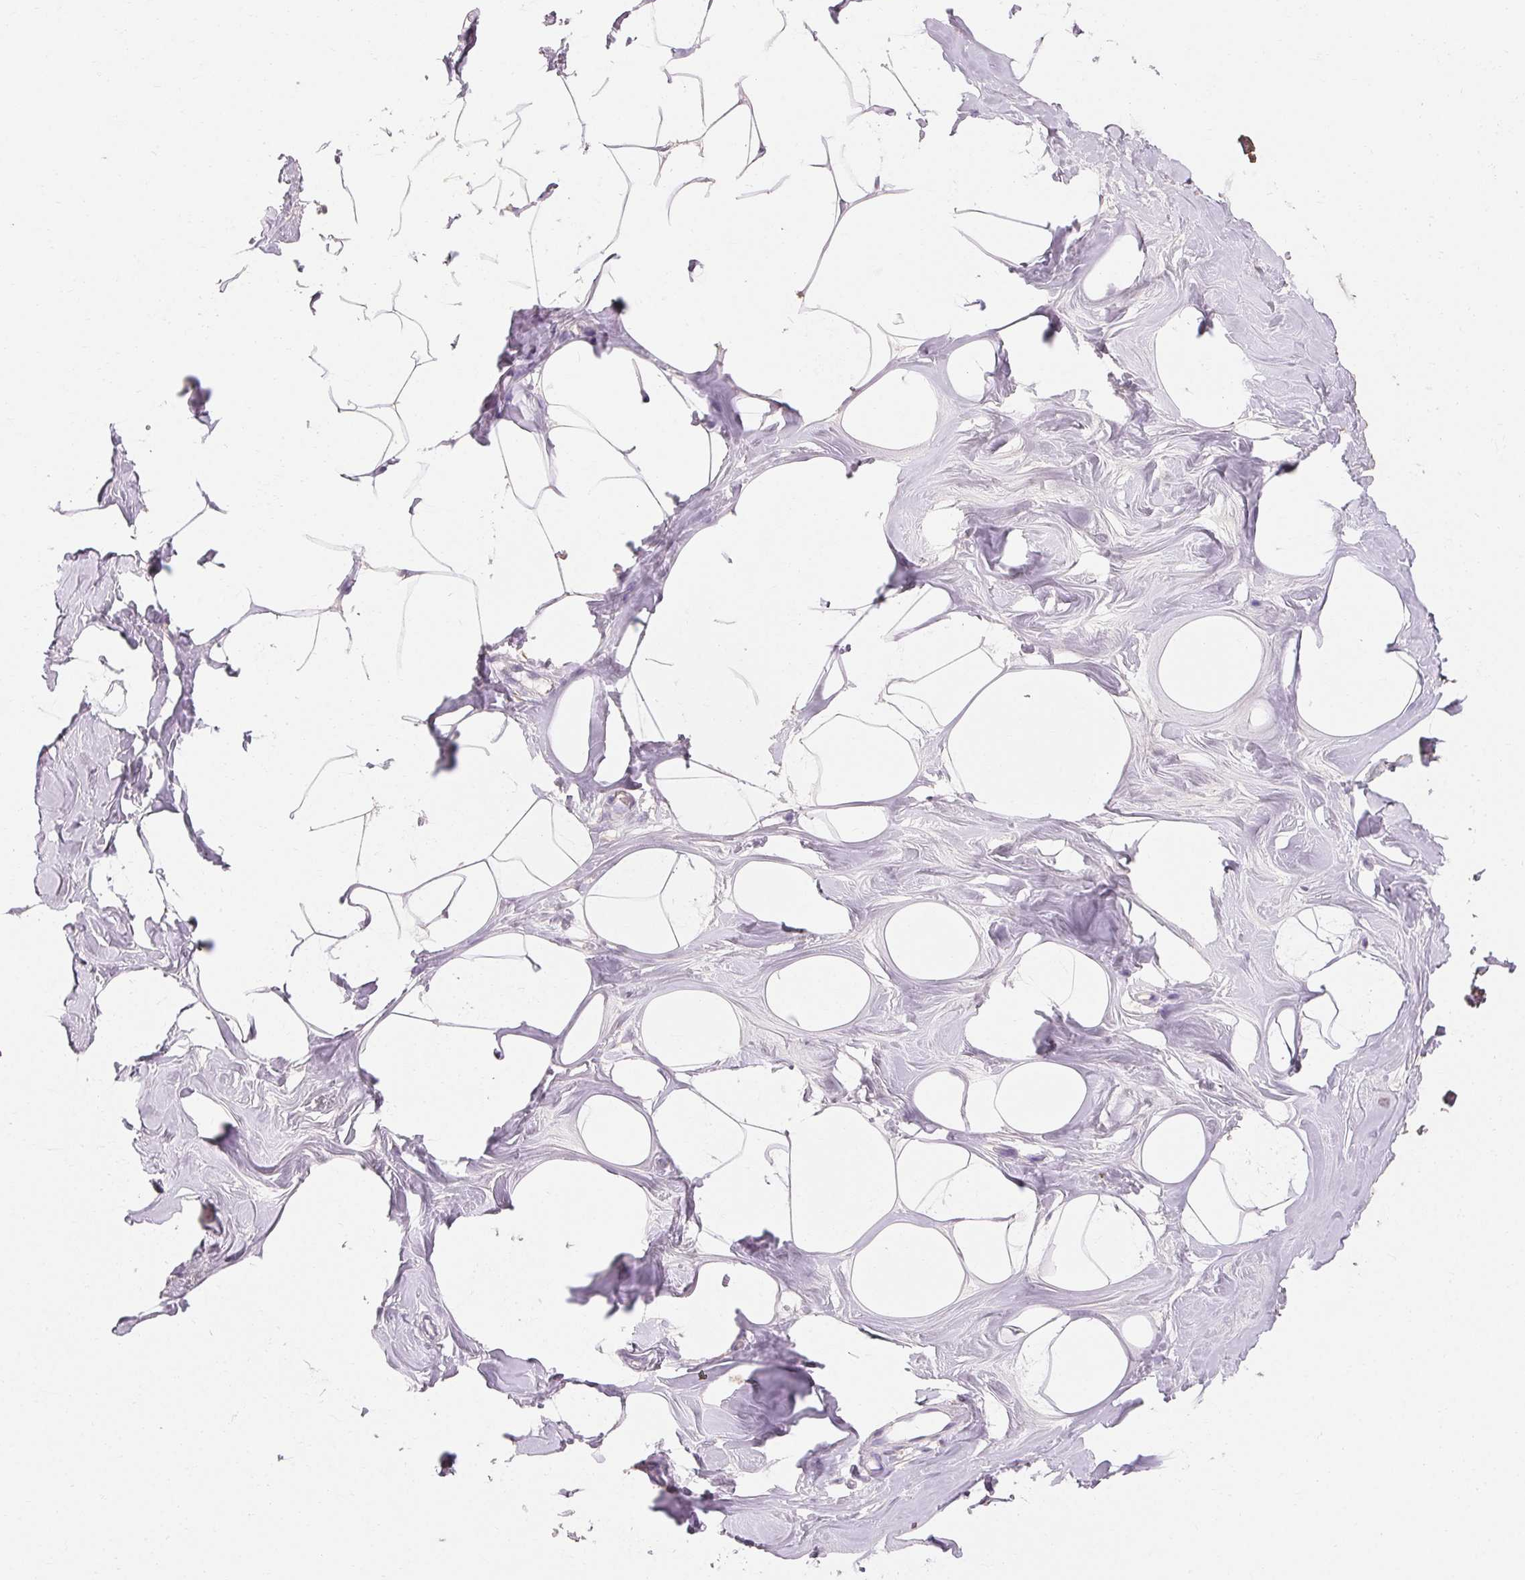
{"staining": {"intensity": "weak", "quantity": "<25%", "location": "cytoplasmic/membranous"}, "tissue": "breast", "cell_type": "Adipocytes", "image_type": "normal", "snomed": [{"axis": "morphology", "description": "Normal tissue, NOS"}, {"axis": "topography", "description": "Breast"}], "caption": "Immunohistochemistry micrograph of normal breast stained for a protein (brown), which reveals no staining in adipocytes.", "gene": "MAP7D2", "patient": {"sex": "female", "age": 27}}